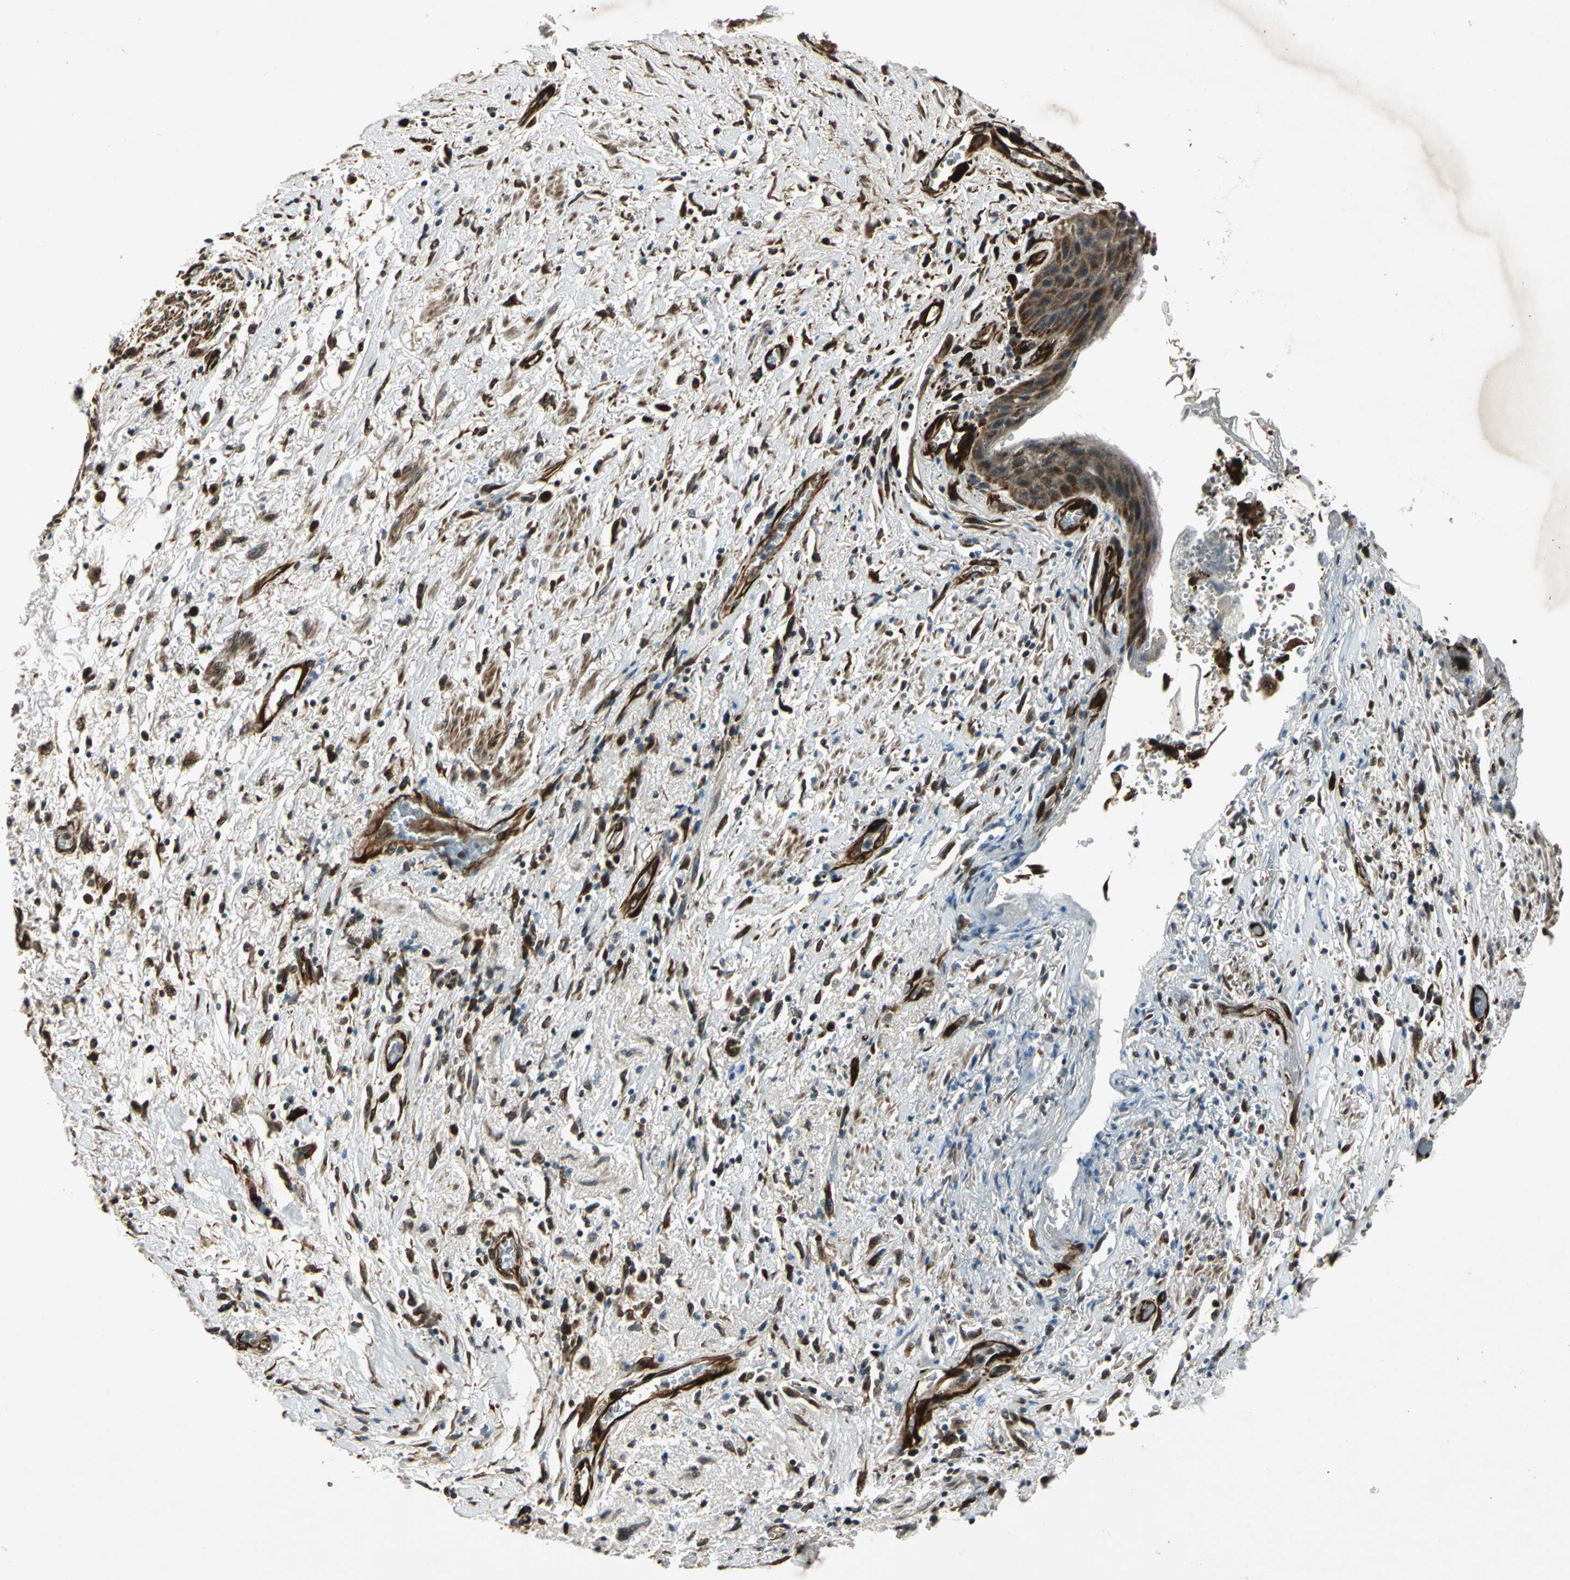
{"staining": {"intensity": "strong", "quantity": ">75%", "location": "cytoplasmic/membranous"}, "tissue": "skin", "cell_type": "Epidermal cells", "image_type": "normal", "snomed": [{"axis": "morphology", "description": "Normal tissue, NOS"}, {"axis": "topography", "description": "Anal"}], "caption": "Immunohistochemical staining of unremarkable skin reveals strong cytoplasmic/membranous protein positivity in approximately >75% of epidermal cells.", "gene": "EXD2", "patient": {"sex": "female", "age": 46}}